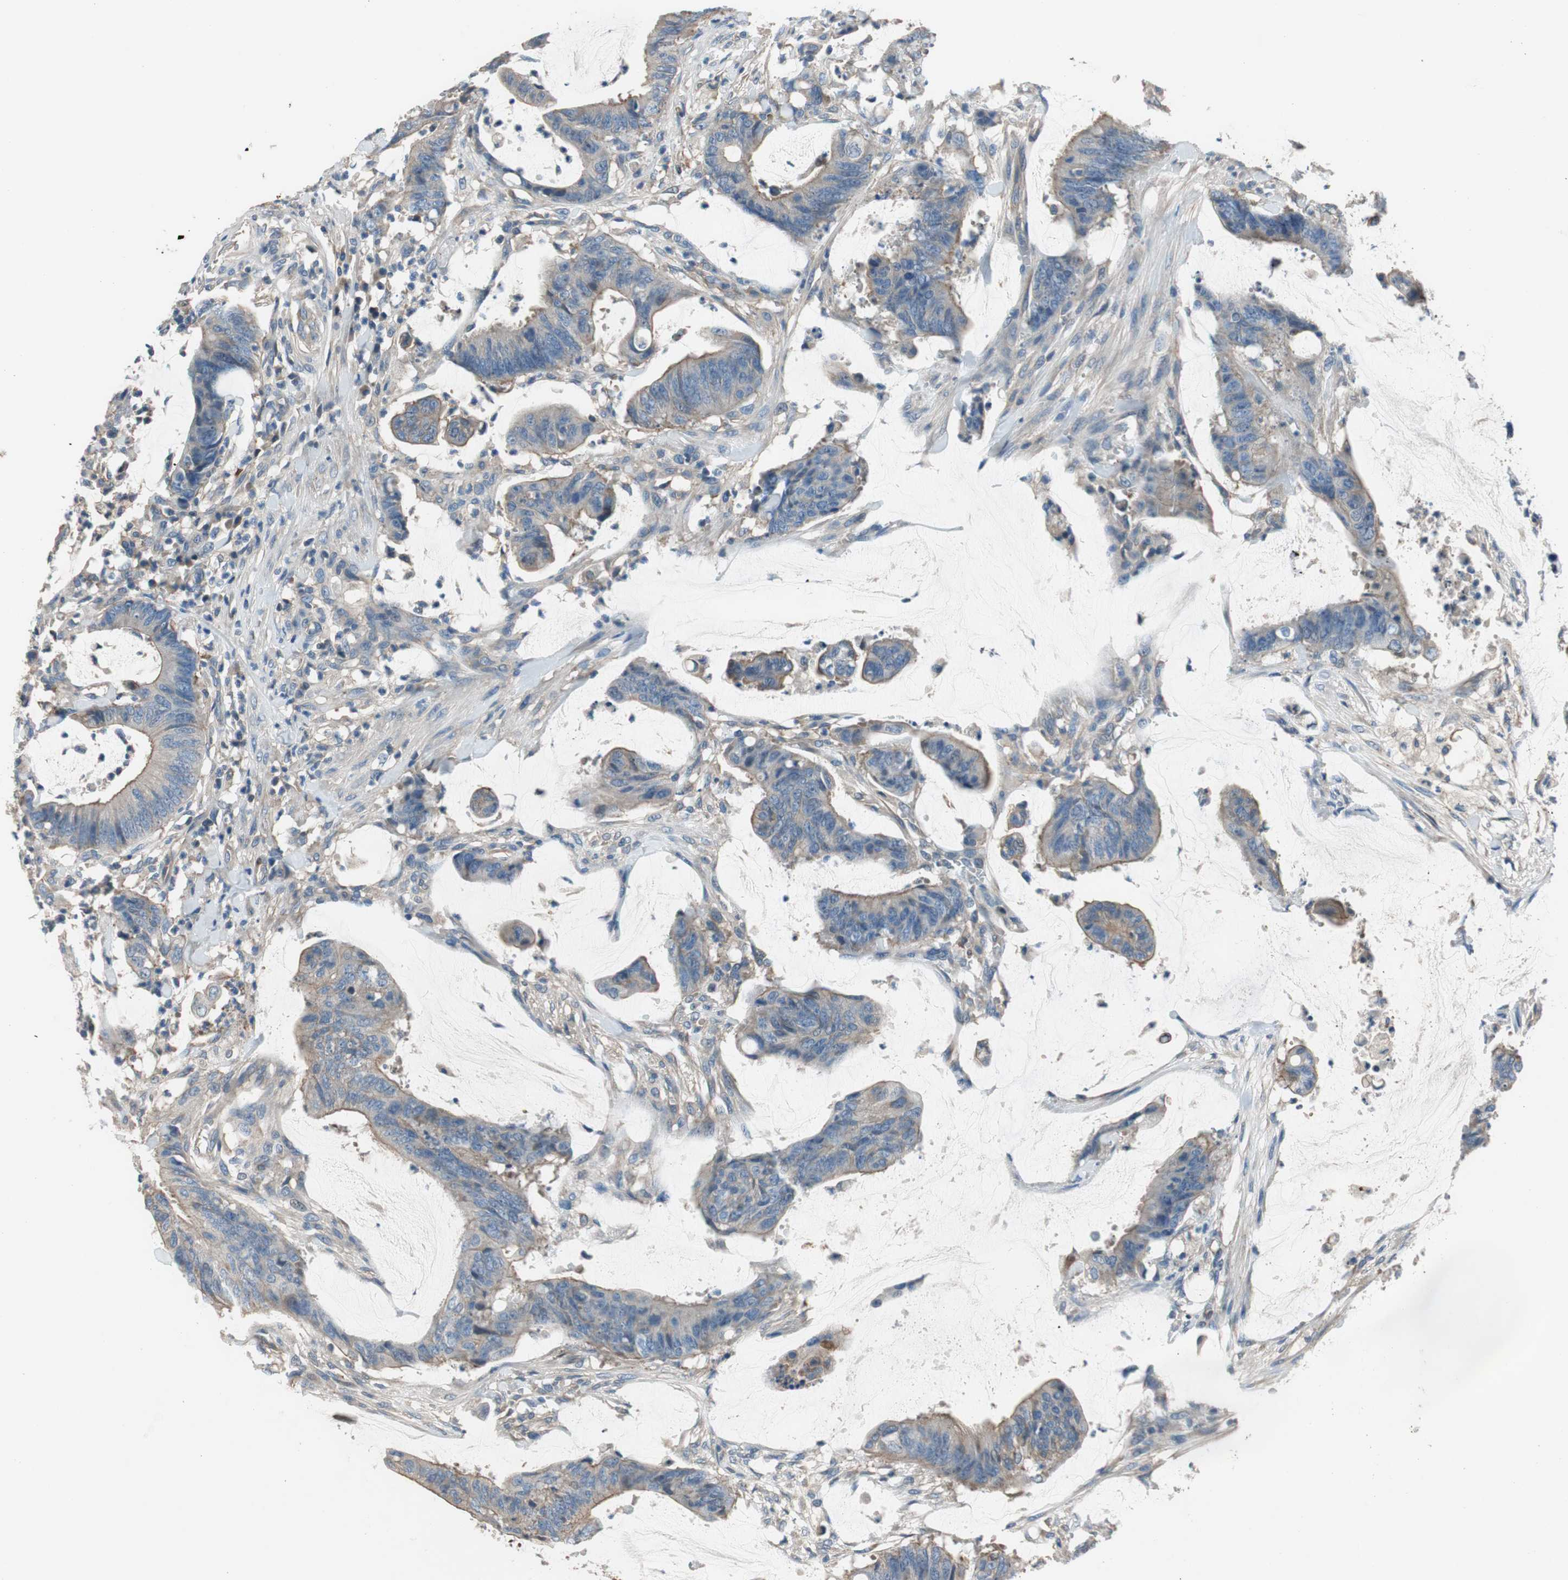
{"staining": {"intensity": "moderate", "quantity": "25%-75%", "location": "cytoplasmic/membranous"}, "tissue": "colorectal cancer", "cell_type": "Tumor cells", "image_type": "cancer", "snomed": [{"axis": "morphology", "description": "Adenocarcinoma, NOS"}, {"axis": "topography", "description": "Rectum"}], "caption": "Immunohistochemistry (IHC) of human colorectal cancer (adenocarcinoma) exhibits medium levels of moderate cytoplasmic/membranous expression in about 25%-75% of tumor cells.", "gene": "CALML3", "patient": {"sex": "female", "age": 66}}